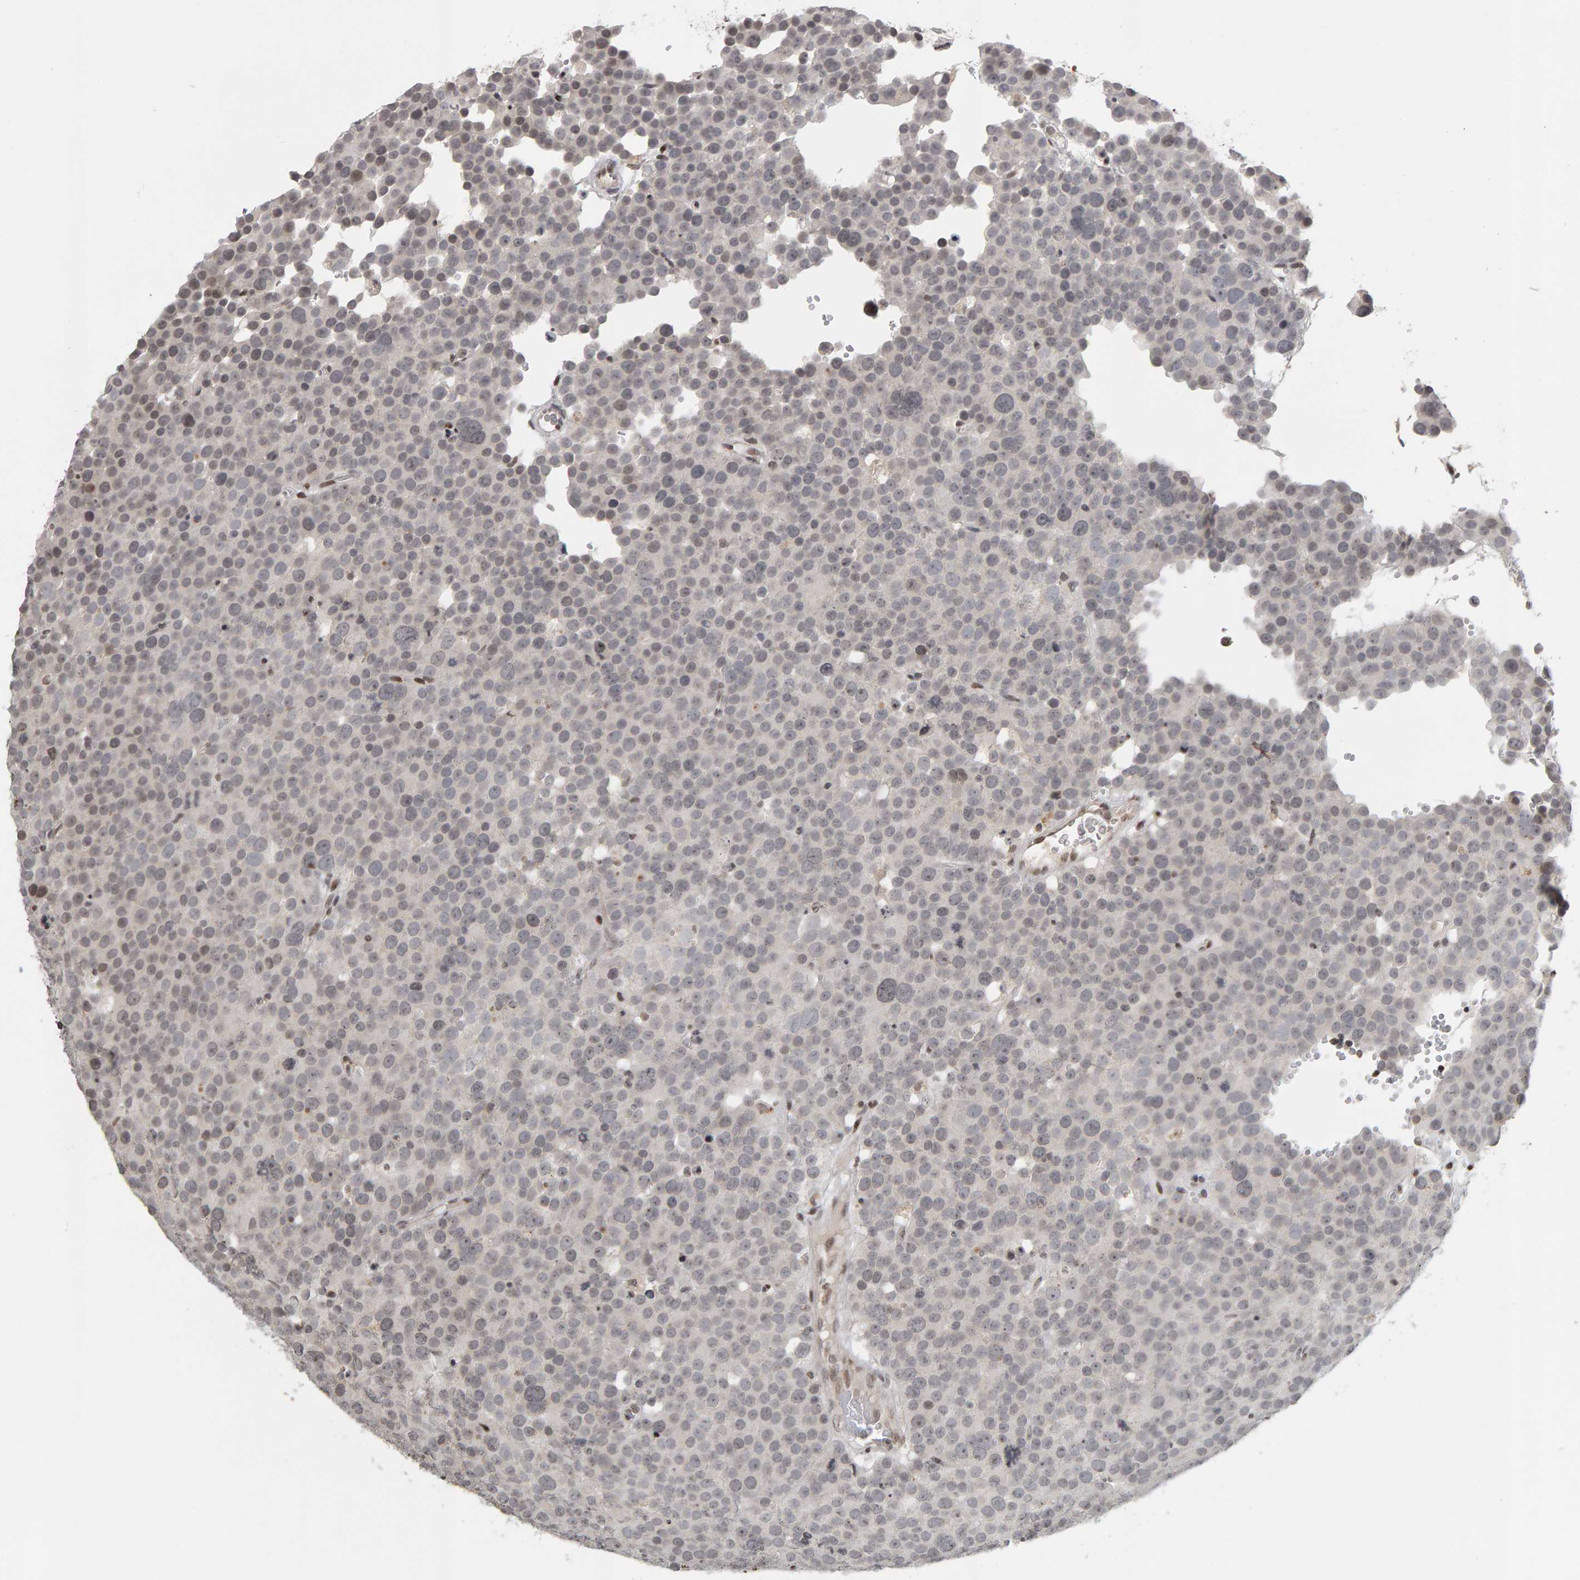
{"staining": {"intensity": "weak", "quantity": "<25%", "location": "nuclear"}, "tissue": "testis cancer", "cell_type": "Tumor cells", "image_type": "cancer", "snomed": [{"axis": "morphology", "description": "Seminoma, NOS"}, {"axis": "topography", "description": "Testis"}], "caption": "Immunohistochemistry (IHC) histopathology image of testis cancer (seminoma) stained for a protein (brown), which displays no expression in tumor cells.", "gene": "TRAM1", "patient": {"sex": "male", "age": 71}}